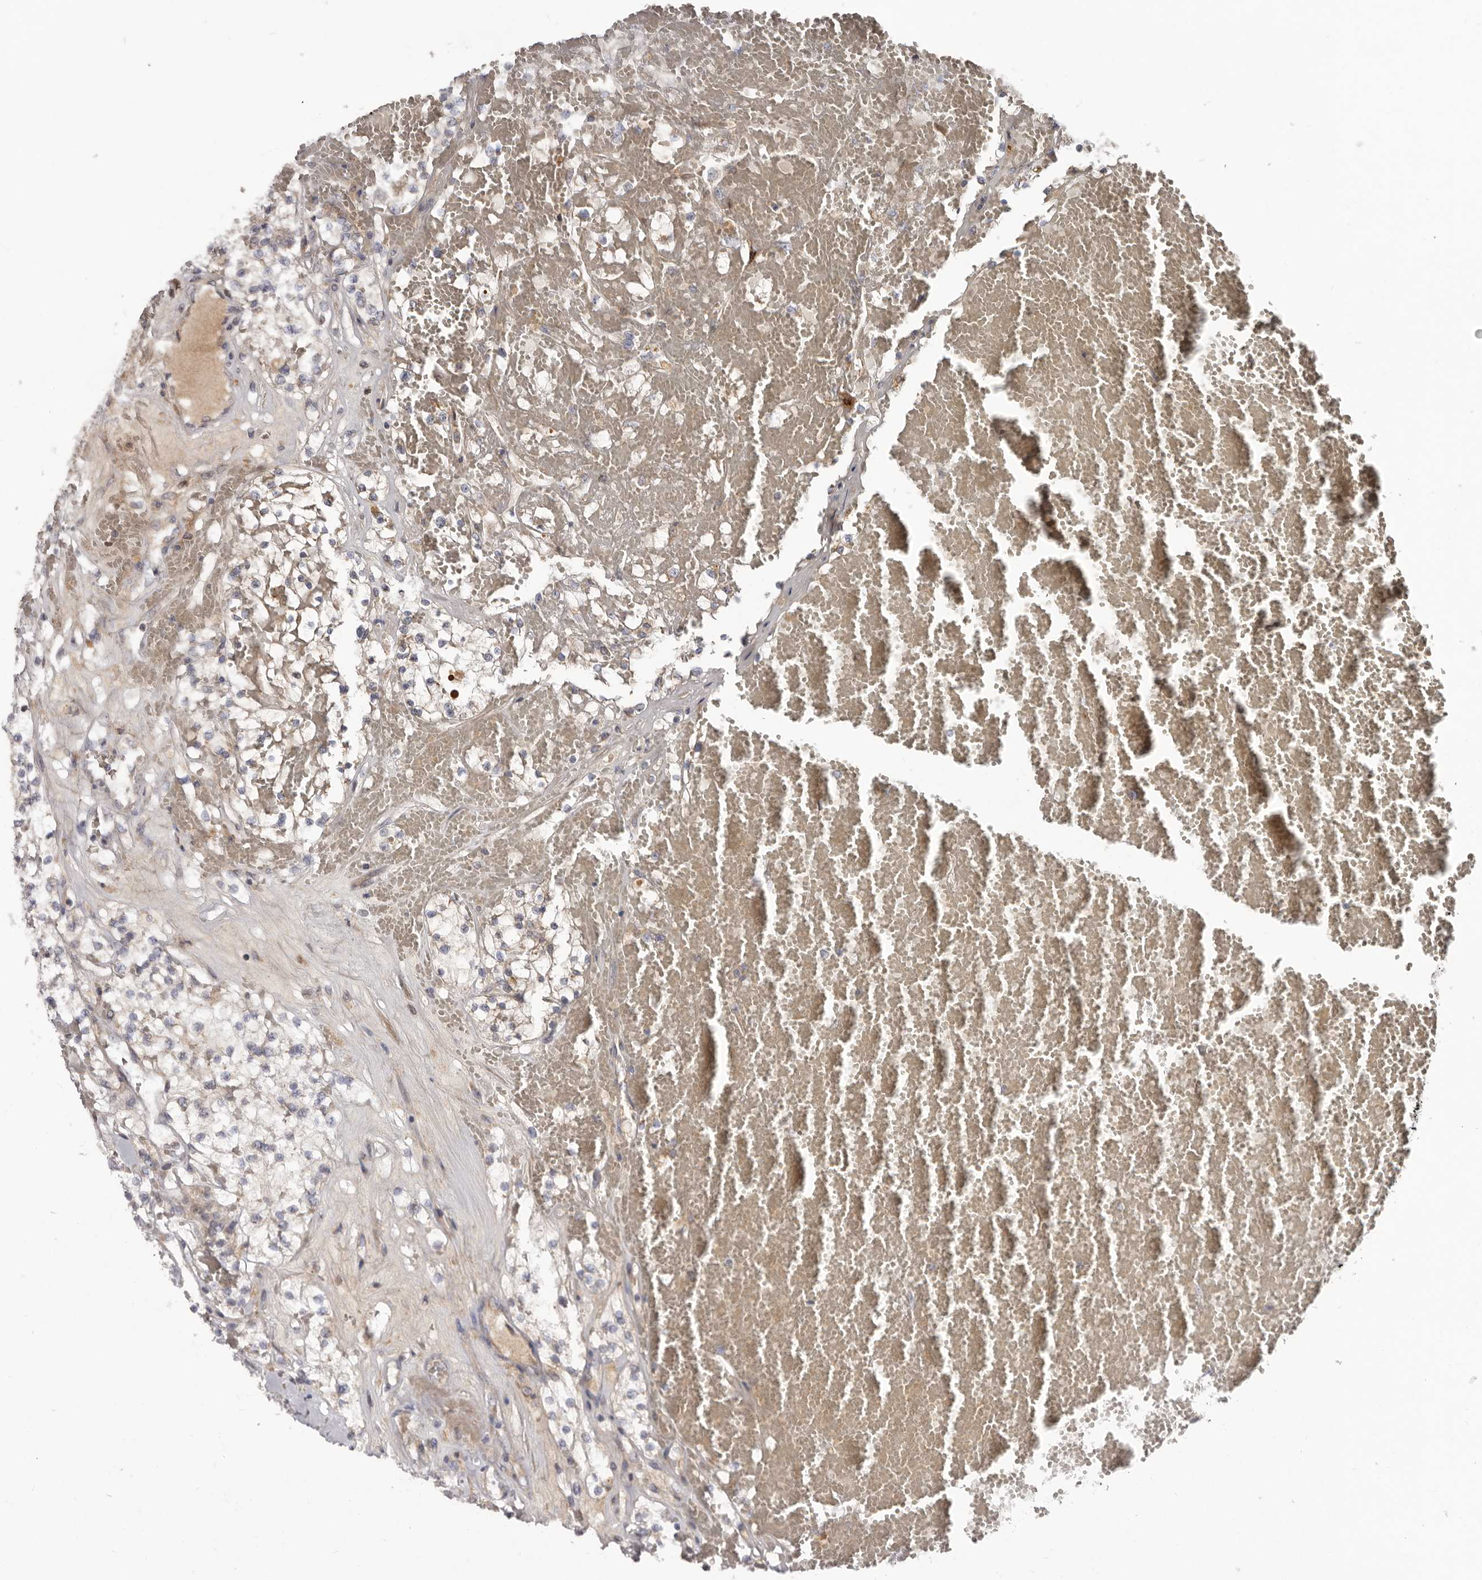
{"staining": {"intensity": "negative", "quantity": "none", "location": "none"}, "tissue": "renal cancer", "cell_type": "Tumor cells", "image_type": "cancer", "snomed": [{"axis": "morphology", "description": "Normal tissue, NOS"}, {"axis": "morphology", "description": "Adenocarcinoma, NOS"}, {"axis": "topography", "description": "Kidney"}], "caption": "Renal adenocarcinoma was stained to show a protein in brown. There is no significant staining in tumor cells.", "gene": "ASIC5", "patient": {"sex": "male", "age": 68}}